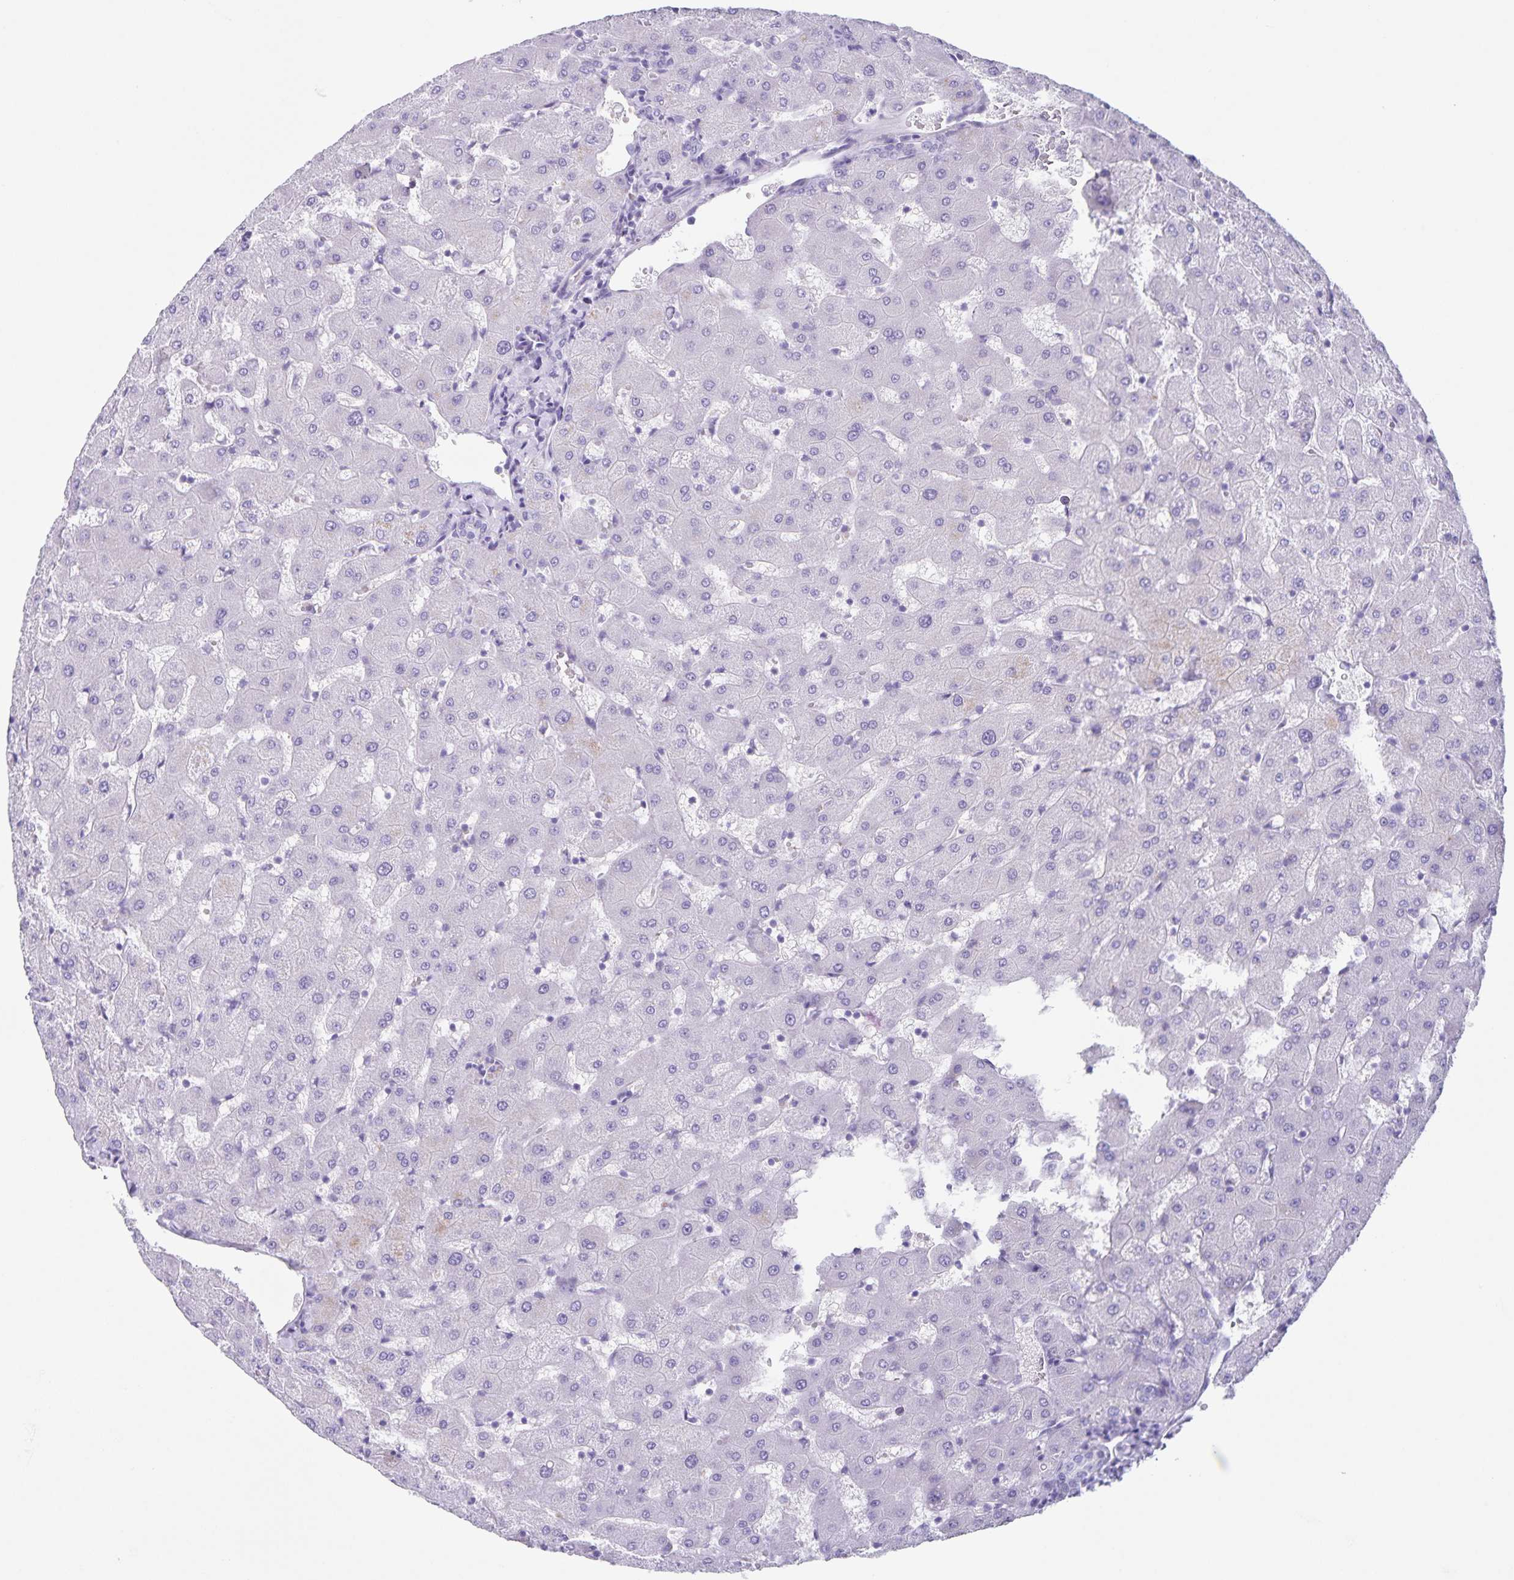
{"staining": {"intensity": "negative", "quantity": "none", "location": "none"}, "tissue": "liver", "cell_type": "Cholangiocytes", "image_type": "normal", "snomed": [{"axis": "morphology", "description": "Normal tissue, NOS"}, {"axis": "topography", "description": "Liver"}], "caption": "High magnification brightfield microscopy of benign liver stained with DAB (brown) and counterstained with hematoxylin (blue): cholangiocytes show no significant expression. (Stains: DAB (3,3'-diaminobenzidine) IHC with hematoxylin counter stain, Microscopy: brightfield microscopy at high magnification).", "gene": "C11orf42", "patient": {"sex": "female", "age": 63}}